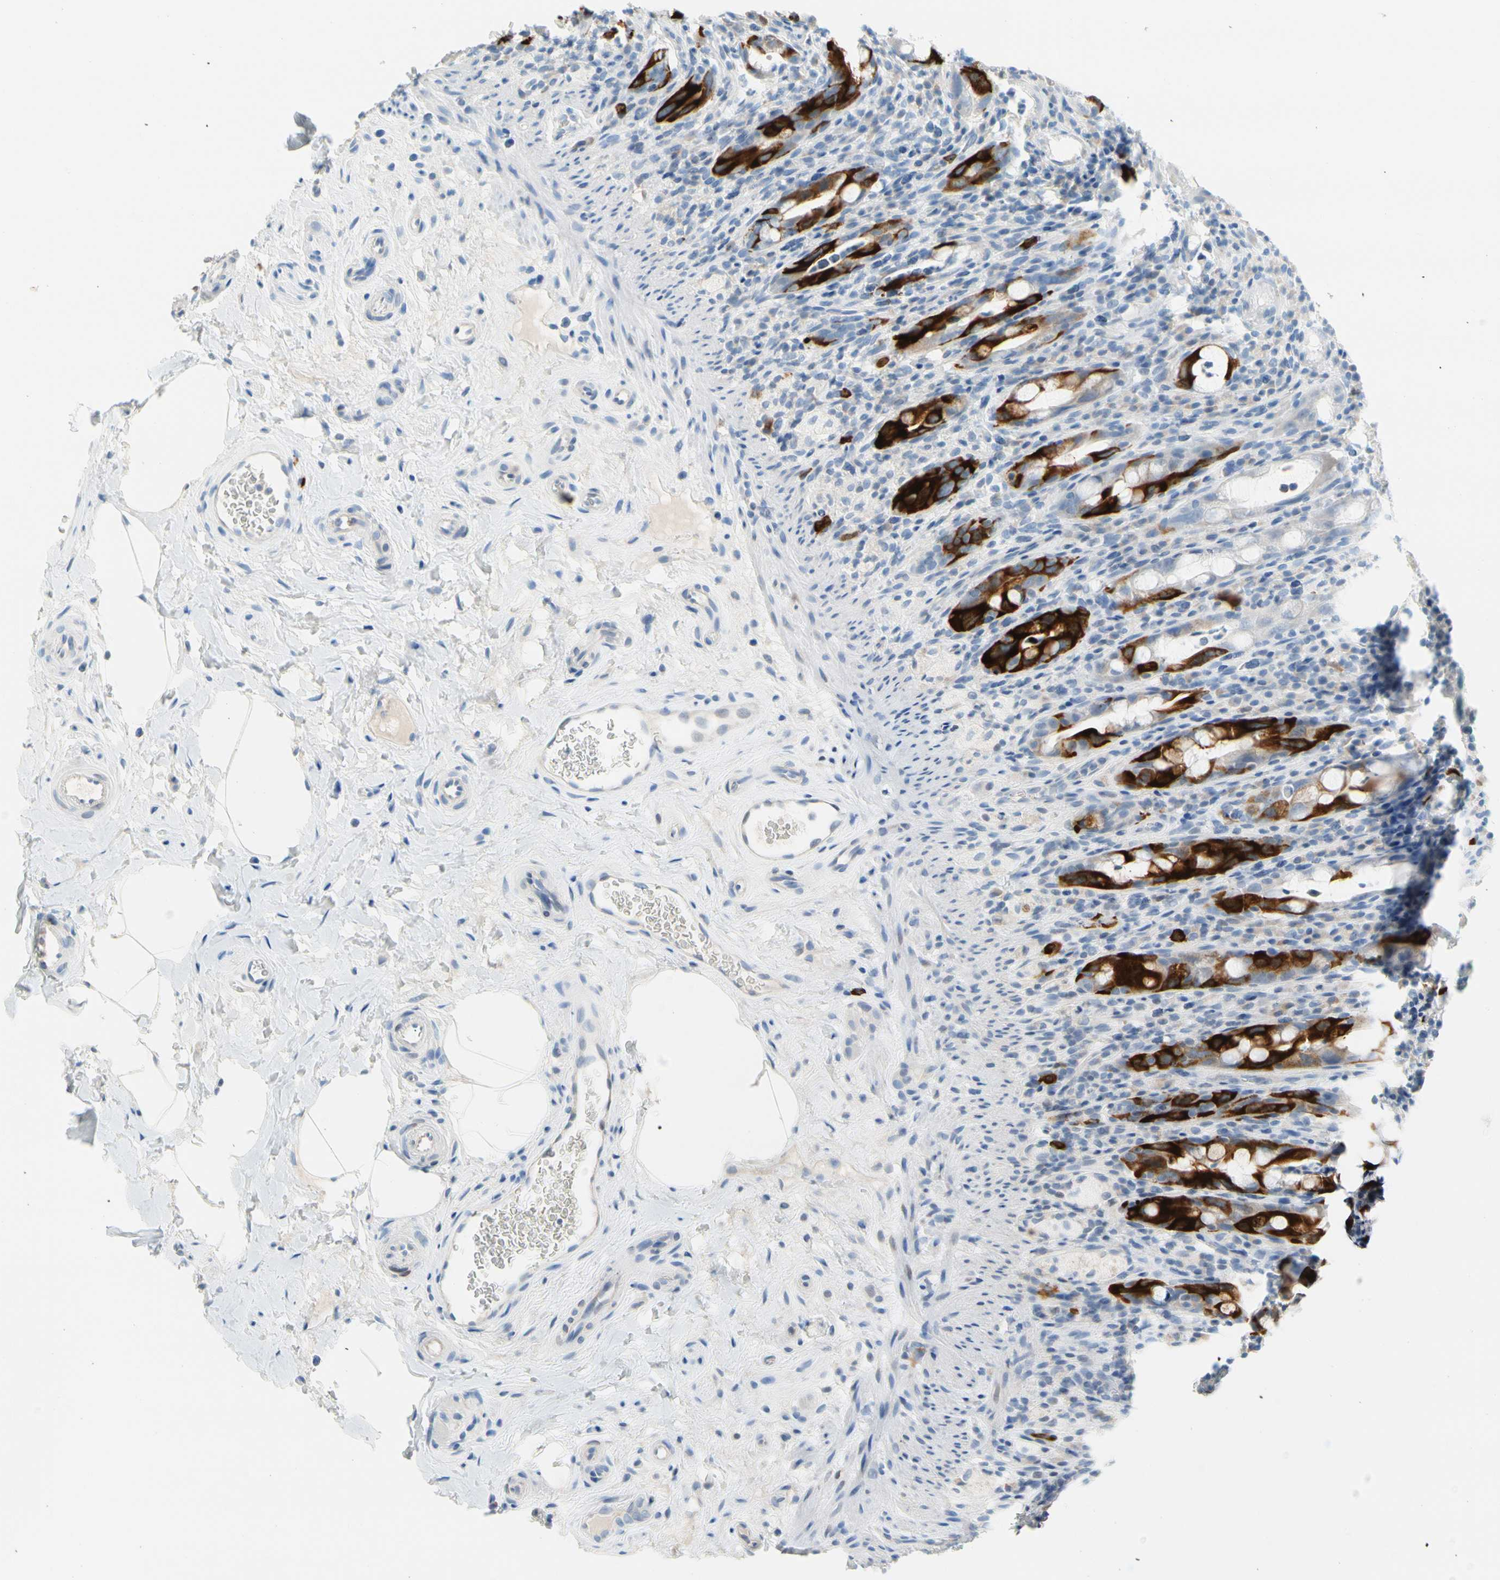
{"staining": {"intensity": "strong", "quantity": "<25%", "location": "cytoplasmic/membranous"}, "tissue": "rectum", "cell_type": "Glandular cells", "image_type": "normal", "snomed": [{"axis": "morphology", "description": "Normal tissue, NOS"}, {"axis": "topography", "description": "Rectum"}], "caption": "Protein expression analysis of benign human rectum reveals strong cytoplasmic/membranous expression in about <25% of glandular cells. (IHC, brightfield microscopy, high magnification).", "gene": "TACC3", "patient": {"sex": "male", "age": 44}}